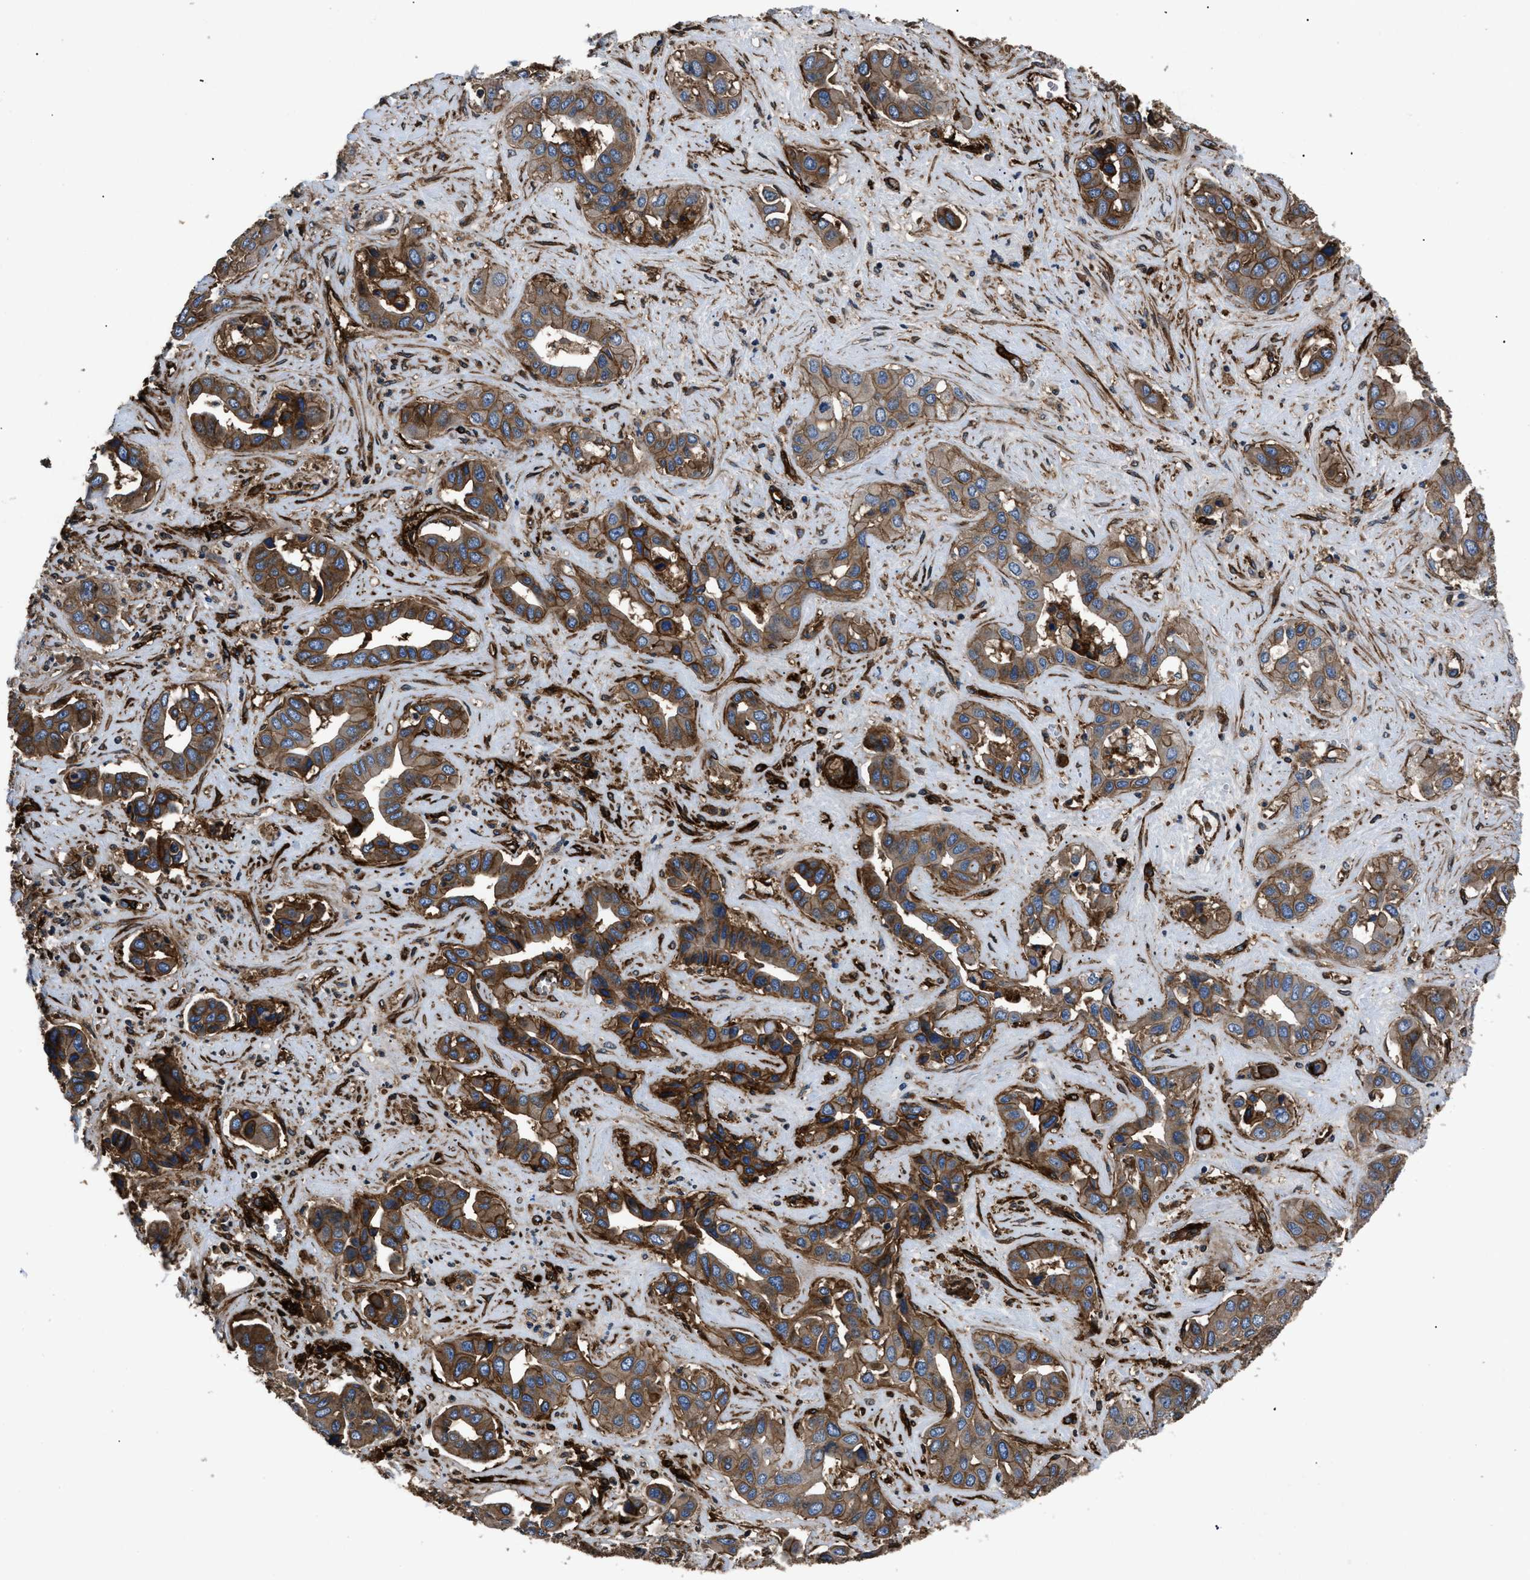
{"staining": {"intensity": "moderate", "quantity": ">75%", "location": "cytoplasmic/membranous"}, "tissue": "liver cancer", "cell_type": "Tumor cells", "image_type": "cancer", "snomed": [{"axis": "morphology", "description": "Cholangiocarcinoma"}, {"axis": "topography", "description": "Liver"}], "caption": "Liver cholangiocarcinoma was stained to show a protein in brown. There is medium levels of moderate cytoplasmic/membranous expression in approximately >75% of tumor cells. (DAB = brown stain, brightfield microscopy at high magnification).", "gene": "CD276", "patient": {"sex": "female", "age": 52}}